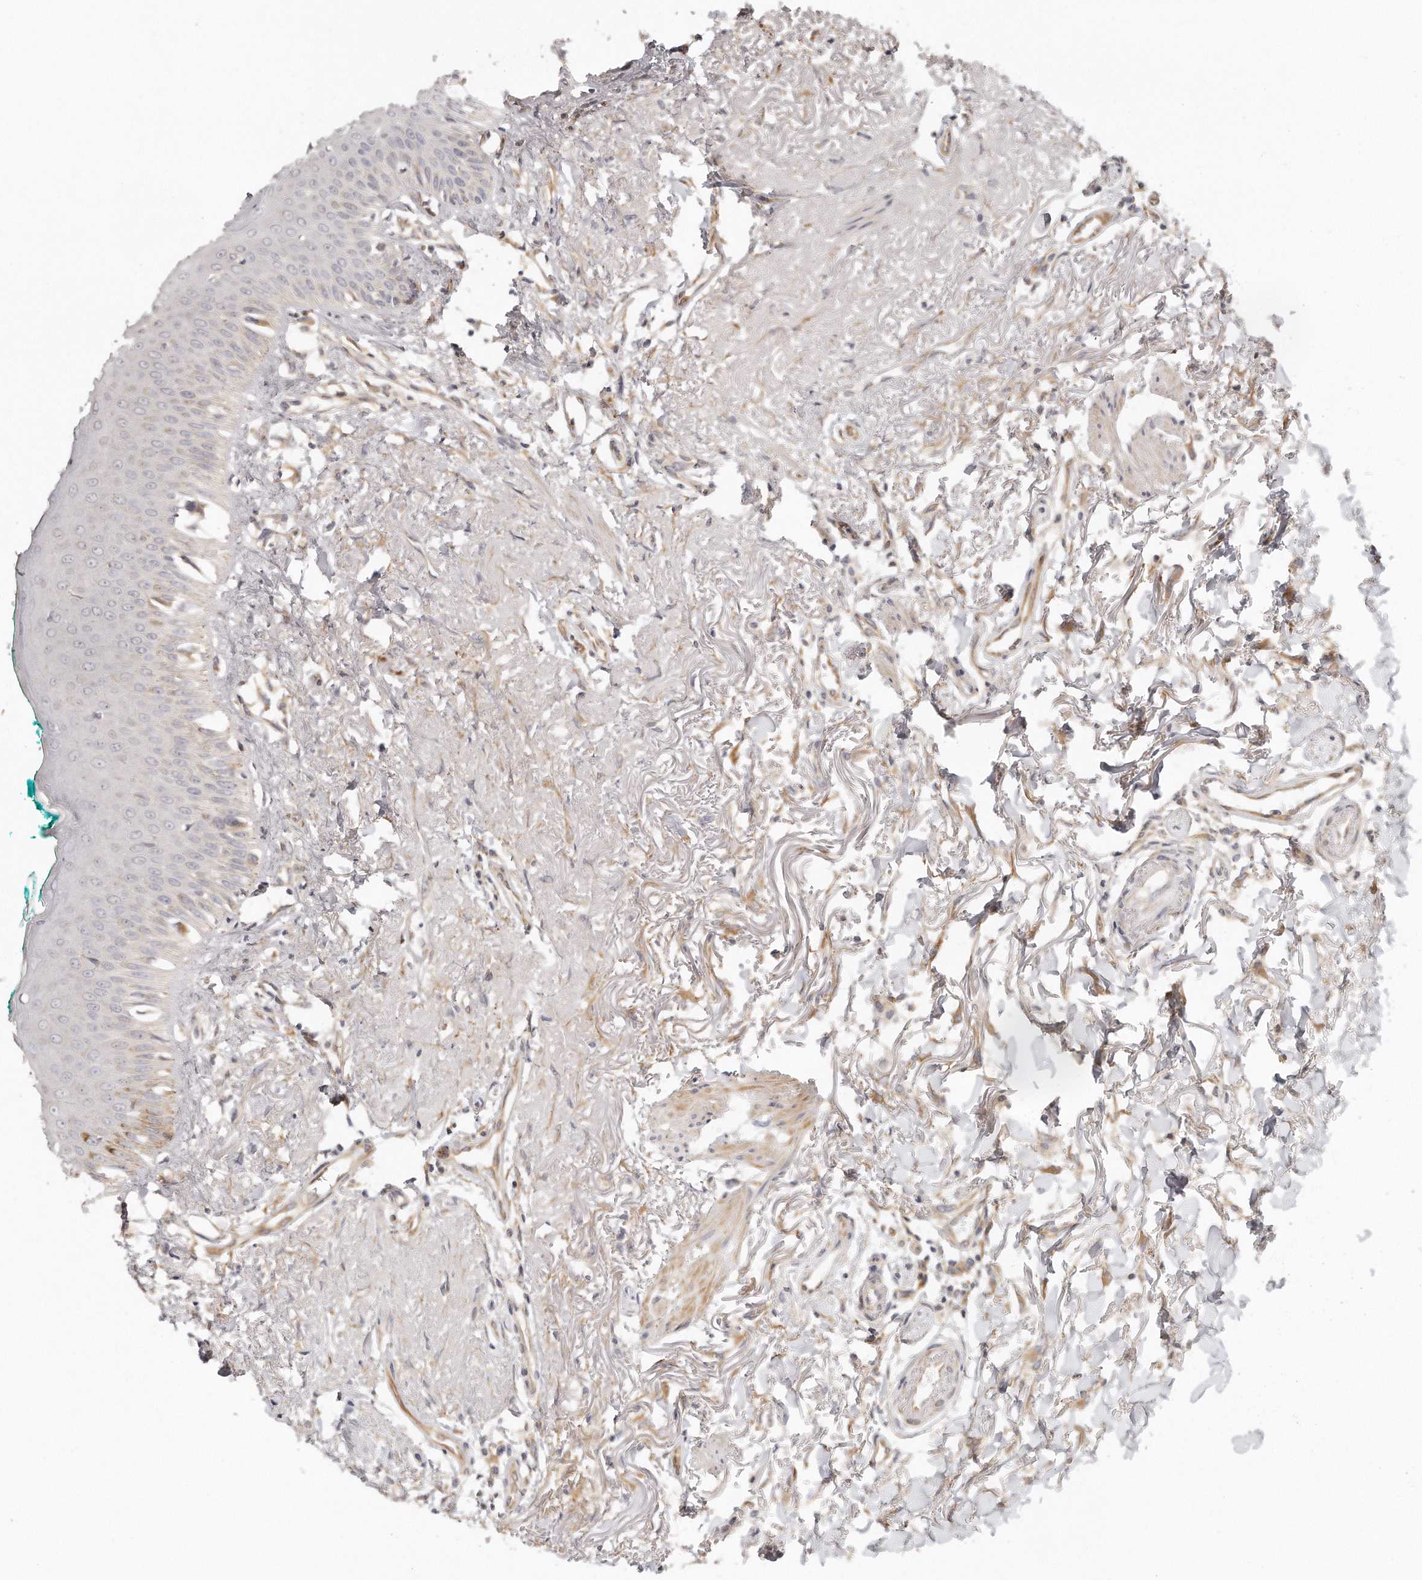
{"staining": {"intensity": "weak", "quantity": "<25%", "location": "cytoplasmic/membranous"}, "tissue": "oral mucosa", "cell_type": "Squamous epithelial cells", "image_type": "normal", "snomed": [{"axis": "morphology", "description": "Normal tissue, NOS"}, {"axis": "topography", "description": "Oral tissue"}], "caption": "Immunohistochemical staining of normal oral mucosa reveals no significant expression in squamous epithelial cells.", "gene": "TTLL4", "patient": {"sex": "female", "age": 70}}